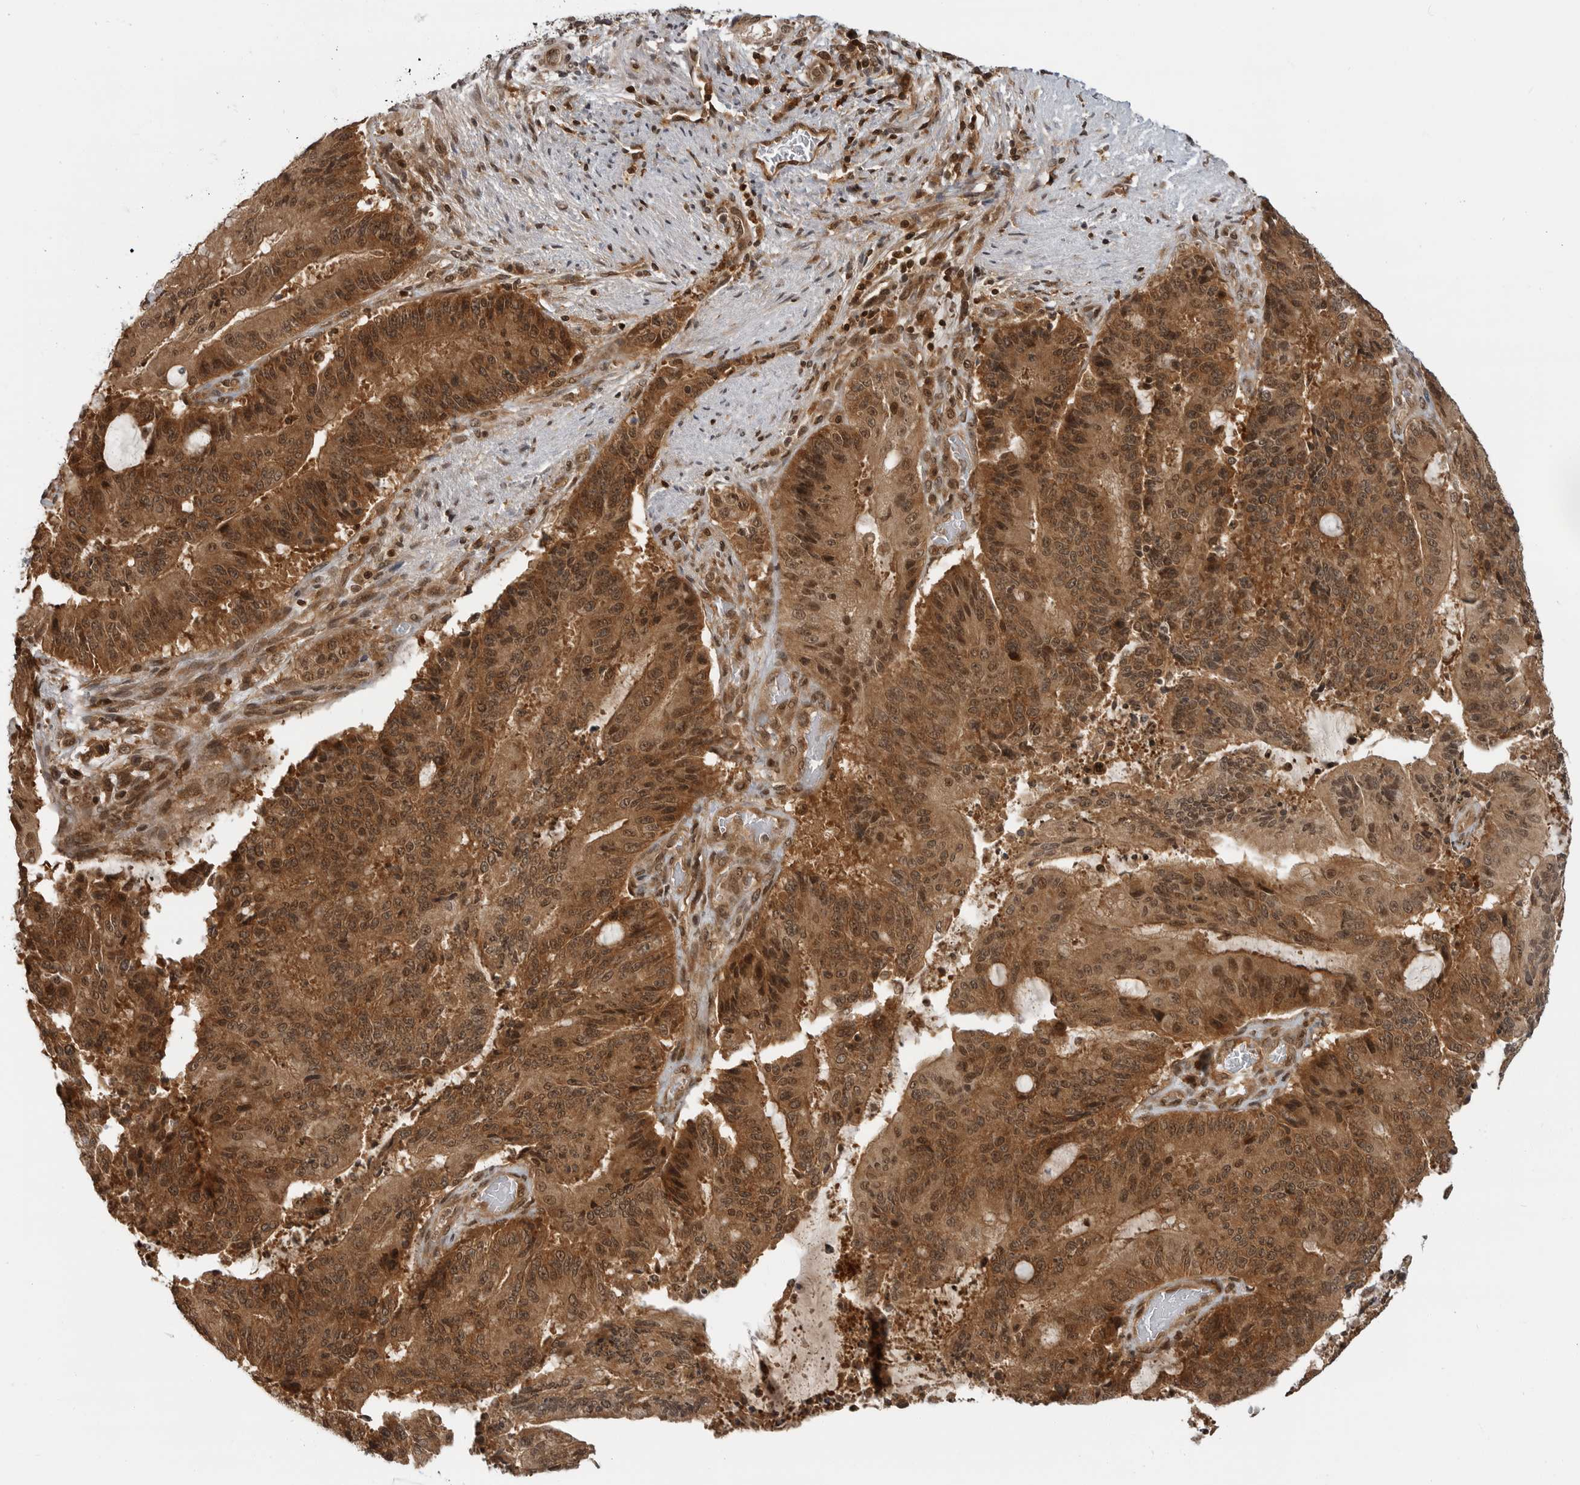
{"staining": {"intensity": "strong", "quantity": ">75%", "location": "cytoplasmic/membranous,nuclear"}, "tissue": "liver cancer", "cell_type": "Tumor cells", "image_type": "cancer", "snomed": [{"axis": "morphology", "description": "Normal tissue, NOS"}, {"axis": "morphology", "description": "Cholangiocarcinoma"}, {"axis": "topography", "description": "Liver"}, {"axis": "topography", "description": "Peripheral nerve tissue"}], "caption": "IHC of cholangiocarcinoma (liver) reveals high levels of strong cytoplasmic/membranous and nuclear staining in approximately >75% of tumor cells.", "gene": "SZRD1", "patient": {"sex": "female", "age": 73}}